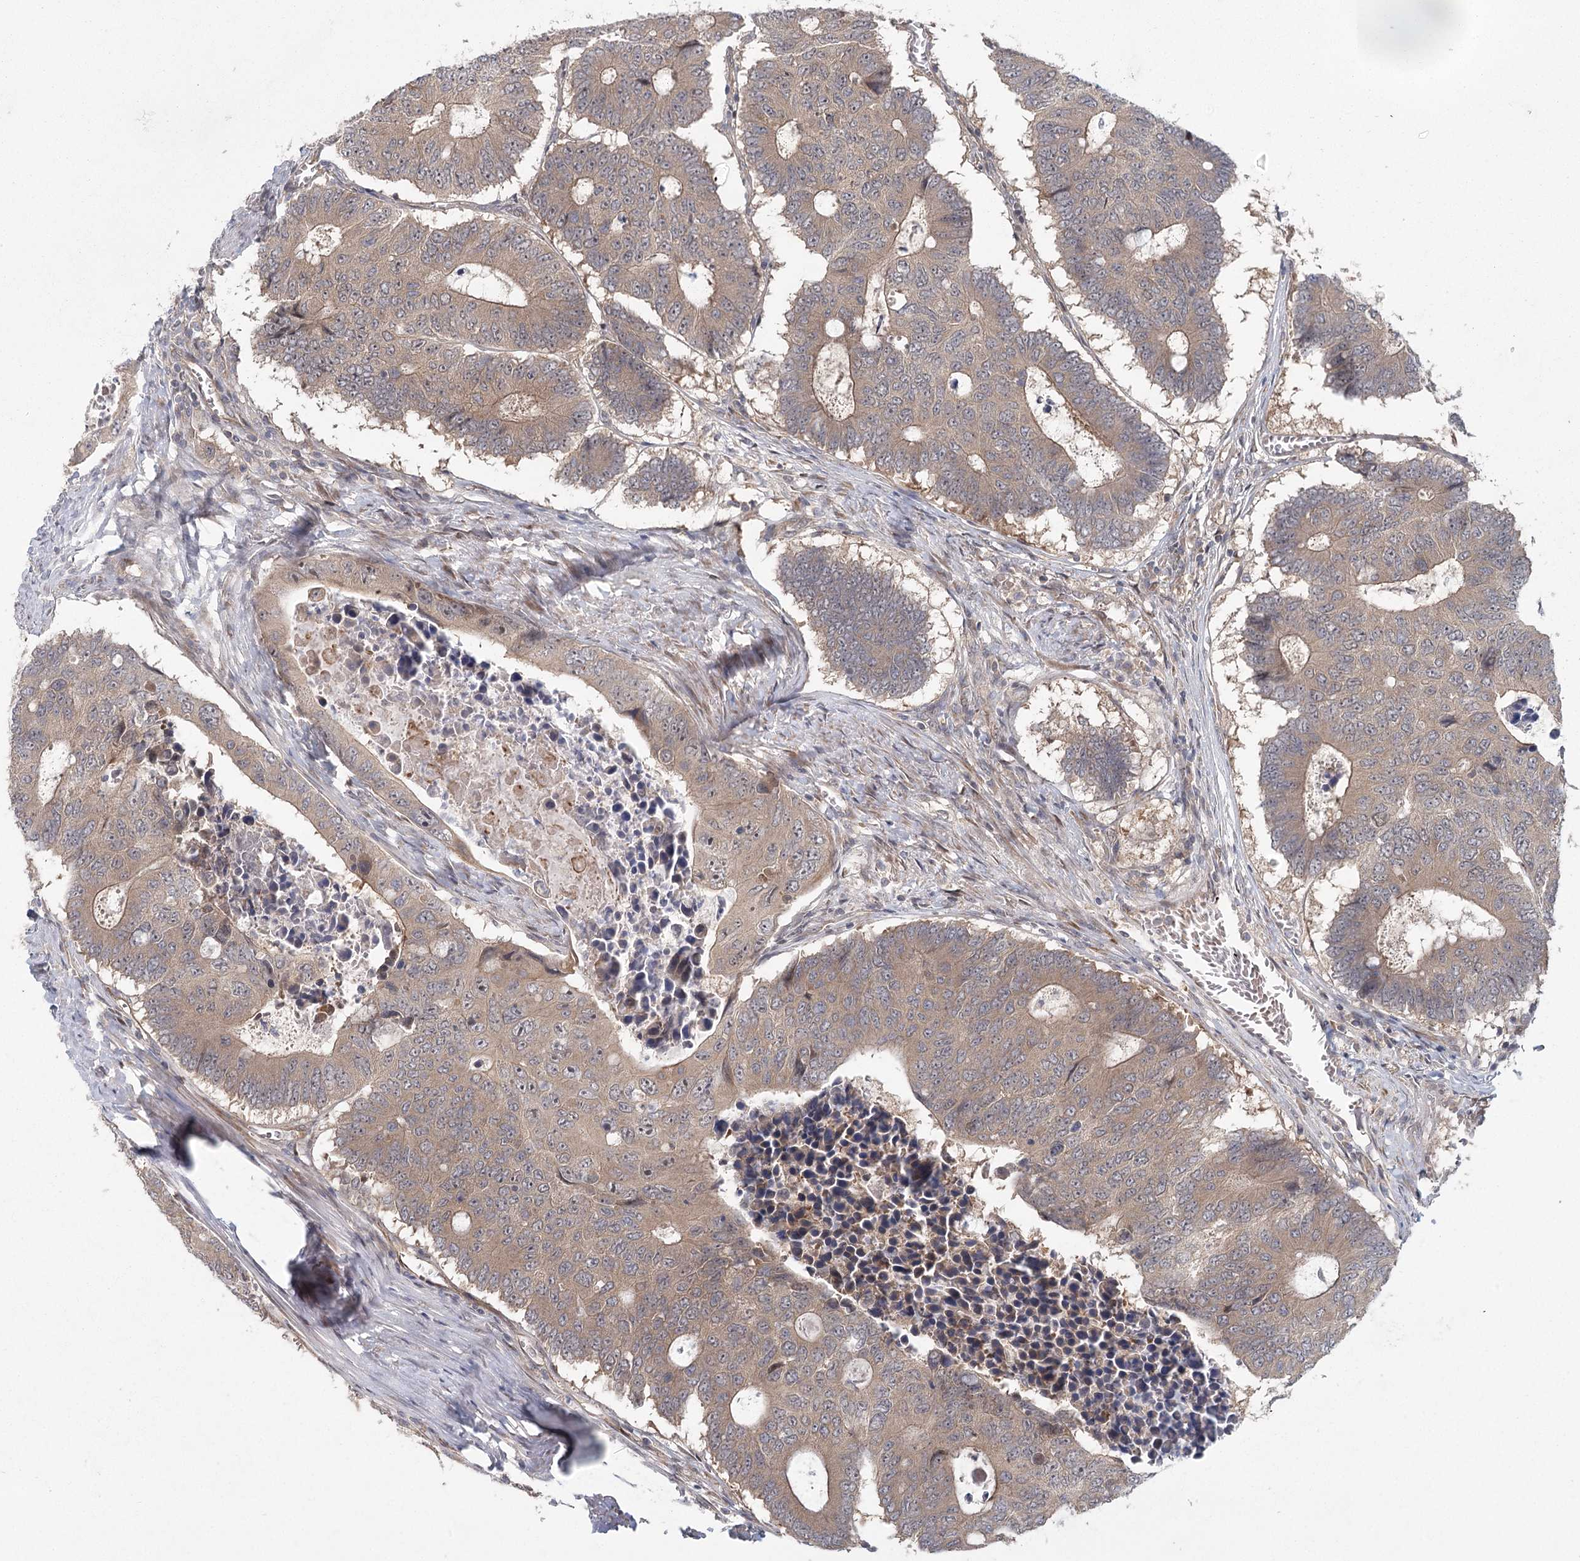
{"staining": {"intensity": "moderate", "quantity": ">75%", "location": "cytoplasmic/membranous,nuclear"}, "tissue": "colorectal cancer", "cell_type": "Tumor cells", "image_type": "cancer", "snomed": [{"axis": "morphology", "description": "Adenocarcinoma, NOS"}, {"axis": "topography", "description": "Colon"}], "caption": "Immunohistochemical staining of human adenocarcinoma (colorectal) shows moderate cytoplasmic/membranous and nuclear protein staining in about >75% of tumor cells.", "gene": "LRRC14B", "patient": {"sex": "male", "age": 87}}